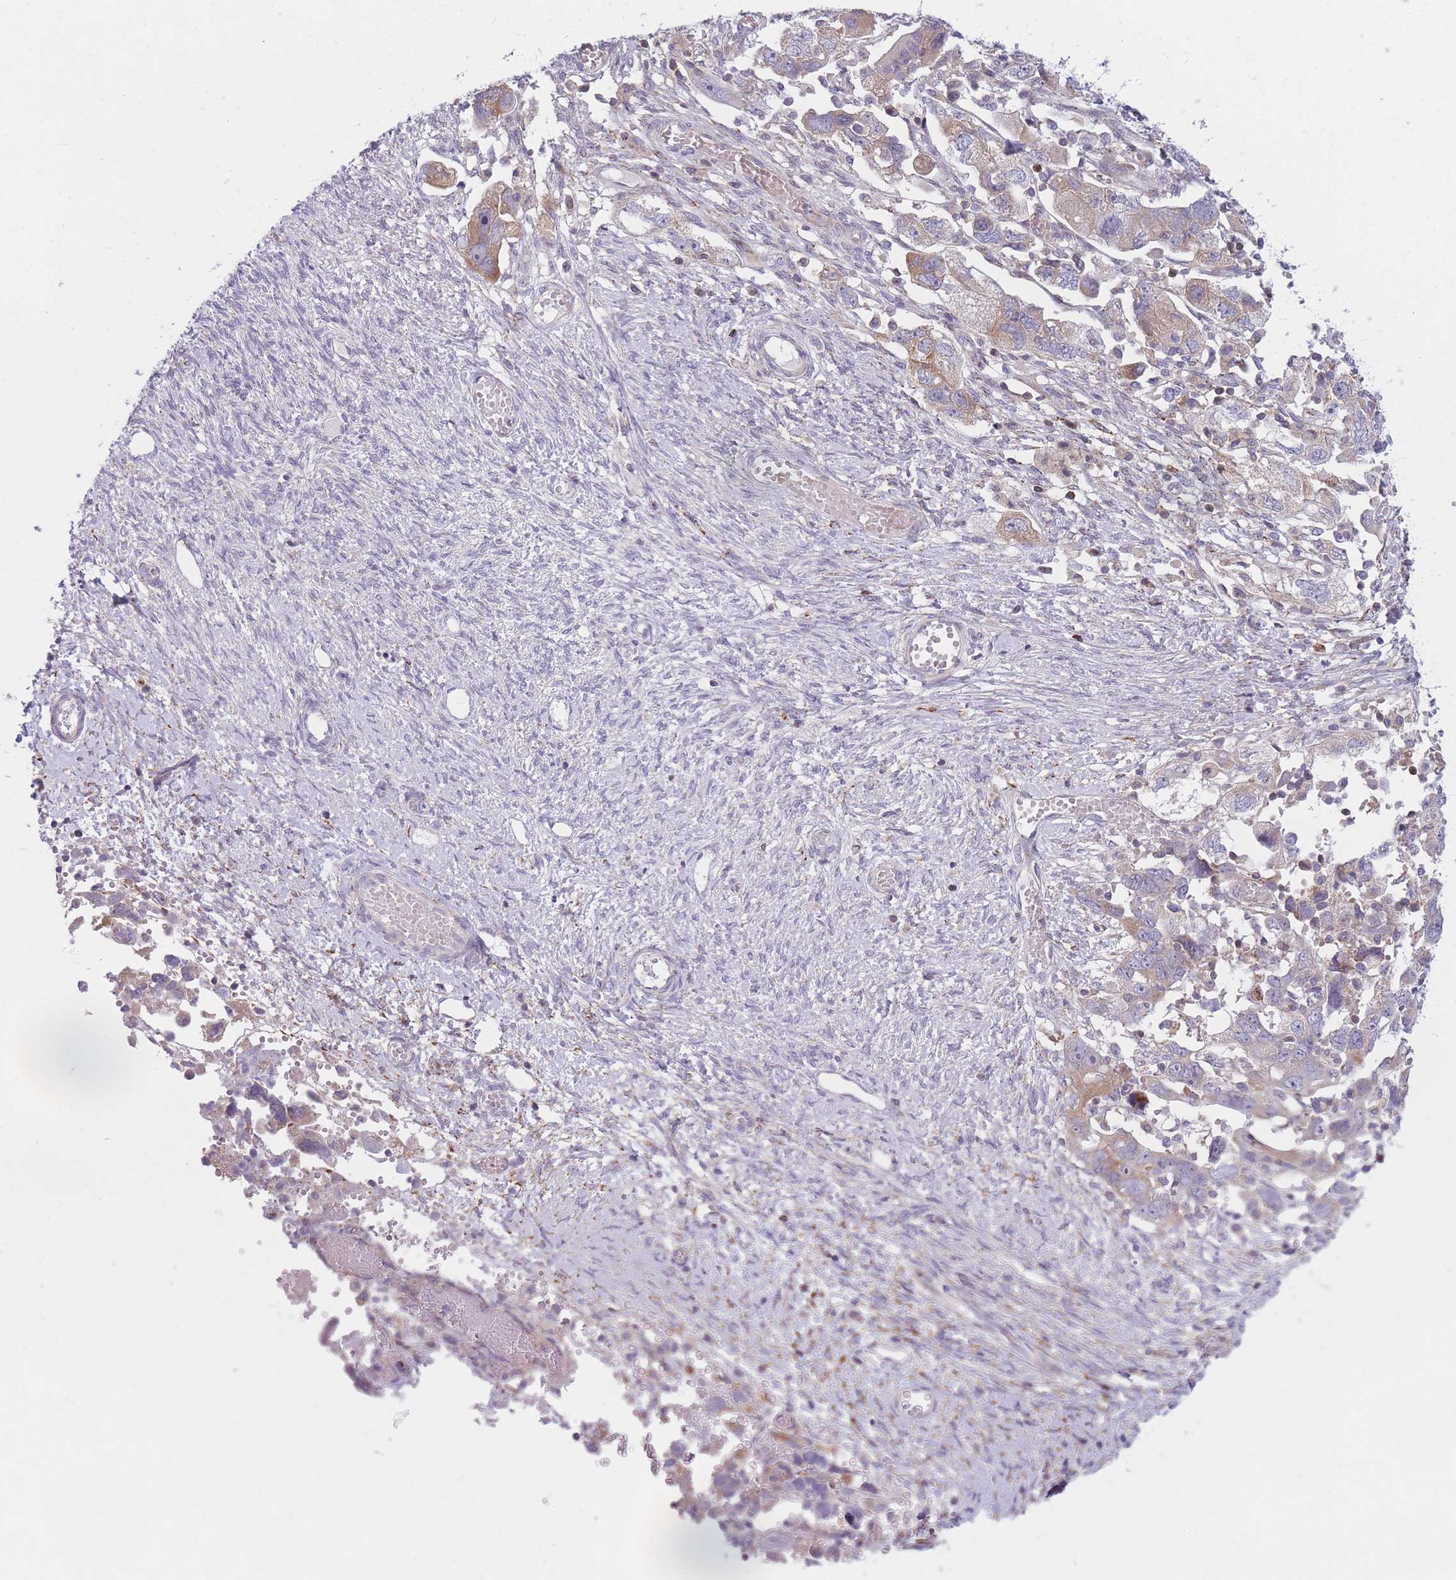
{"staining": {"intensity": "weak", "quantity": "<25%", "location": "cytoplasmic/membranous"}, "tissue": "ovarian cancer", "cell_type": "Tumor cells", "image_type": "cancer", "snomed": [{"axis": "morphology", "description": "Carcinoma, NOS"}, {"axis": "morphology", "description": "Cystadenocarcinoma, serous, NOS"}, {"axis": "topography", "description": "Ovary"}], "caption": "There is no significant staining in tumor cells of ovarian cancer.", "gene": "PDE4A", "patient": {"sex": "female", "age": 69}}